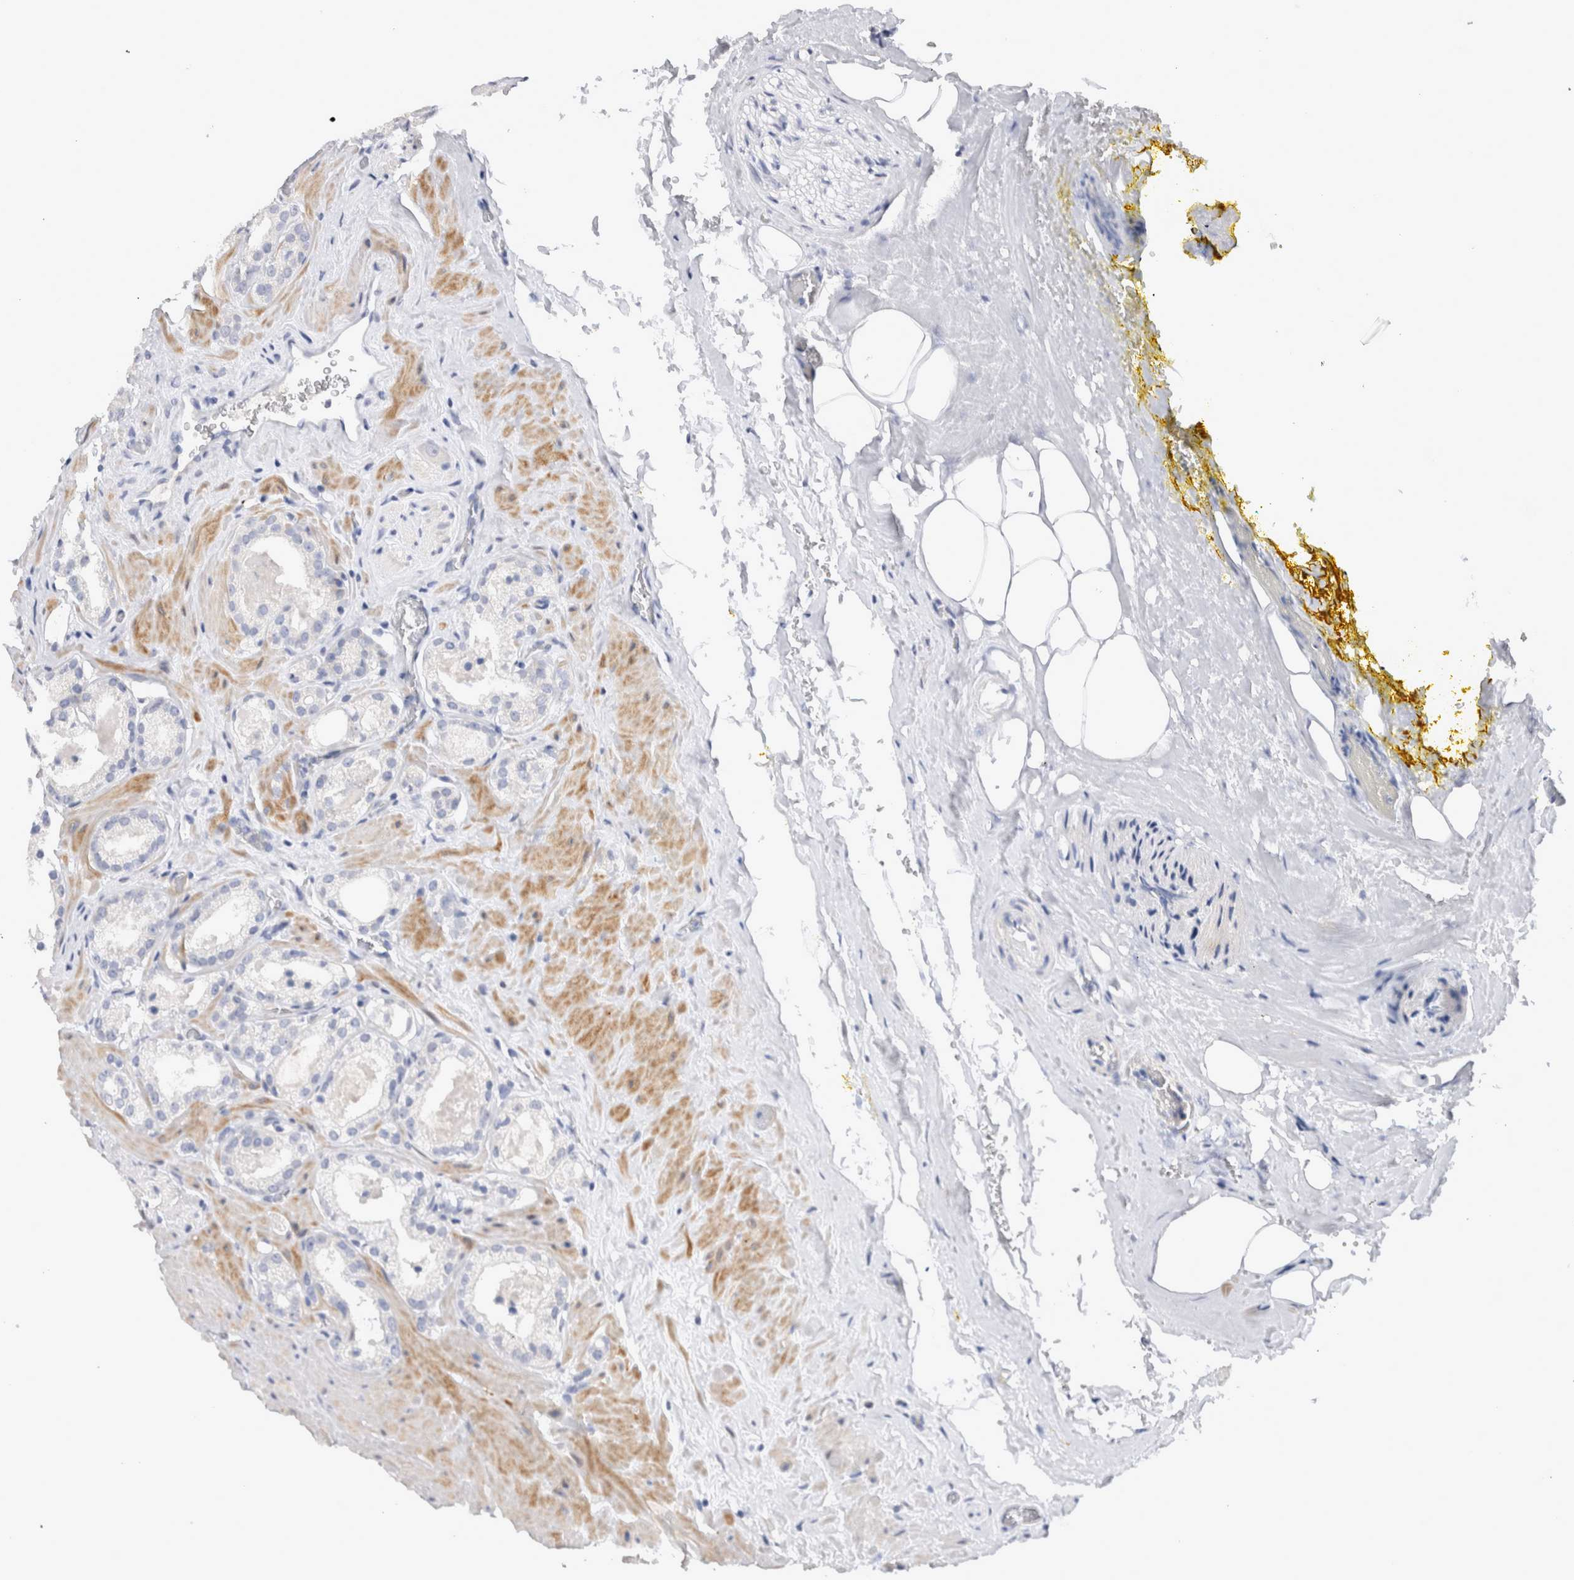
{"staining": {"intensity": "negative", "quantity": "none", "location": "none"}, "tissue": "prostate cancer", "cell_type": "Tumor cells", "image_type": "cancer", "snomed": [{"axis": "morphology", "description": "Adenocarcinoma, High grade"}, {"axis": "topography", "description": "Prostate"}], "caption": "The histopathology image reveals no significant positivity in tumor cells of prostate high-grade adenocarcinoma.", "gene": "CRYBG1", "patient": {"sex": "male", "age": 64}}